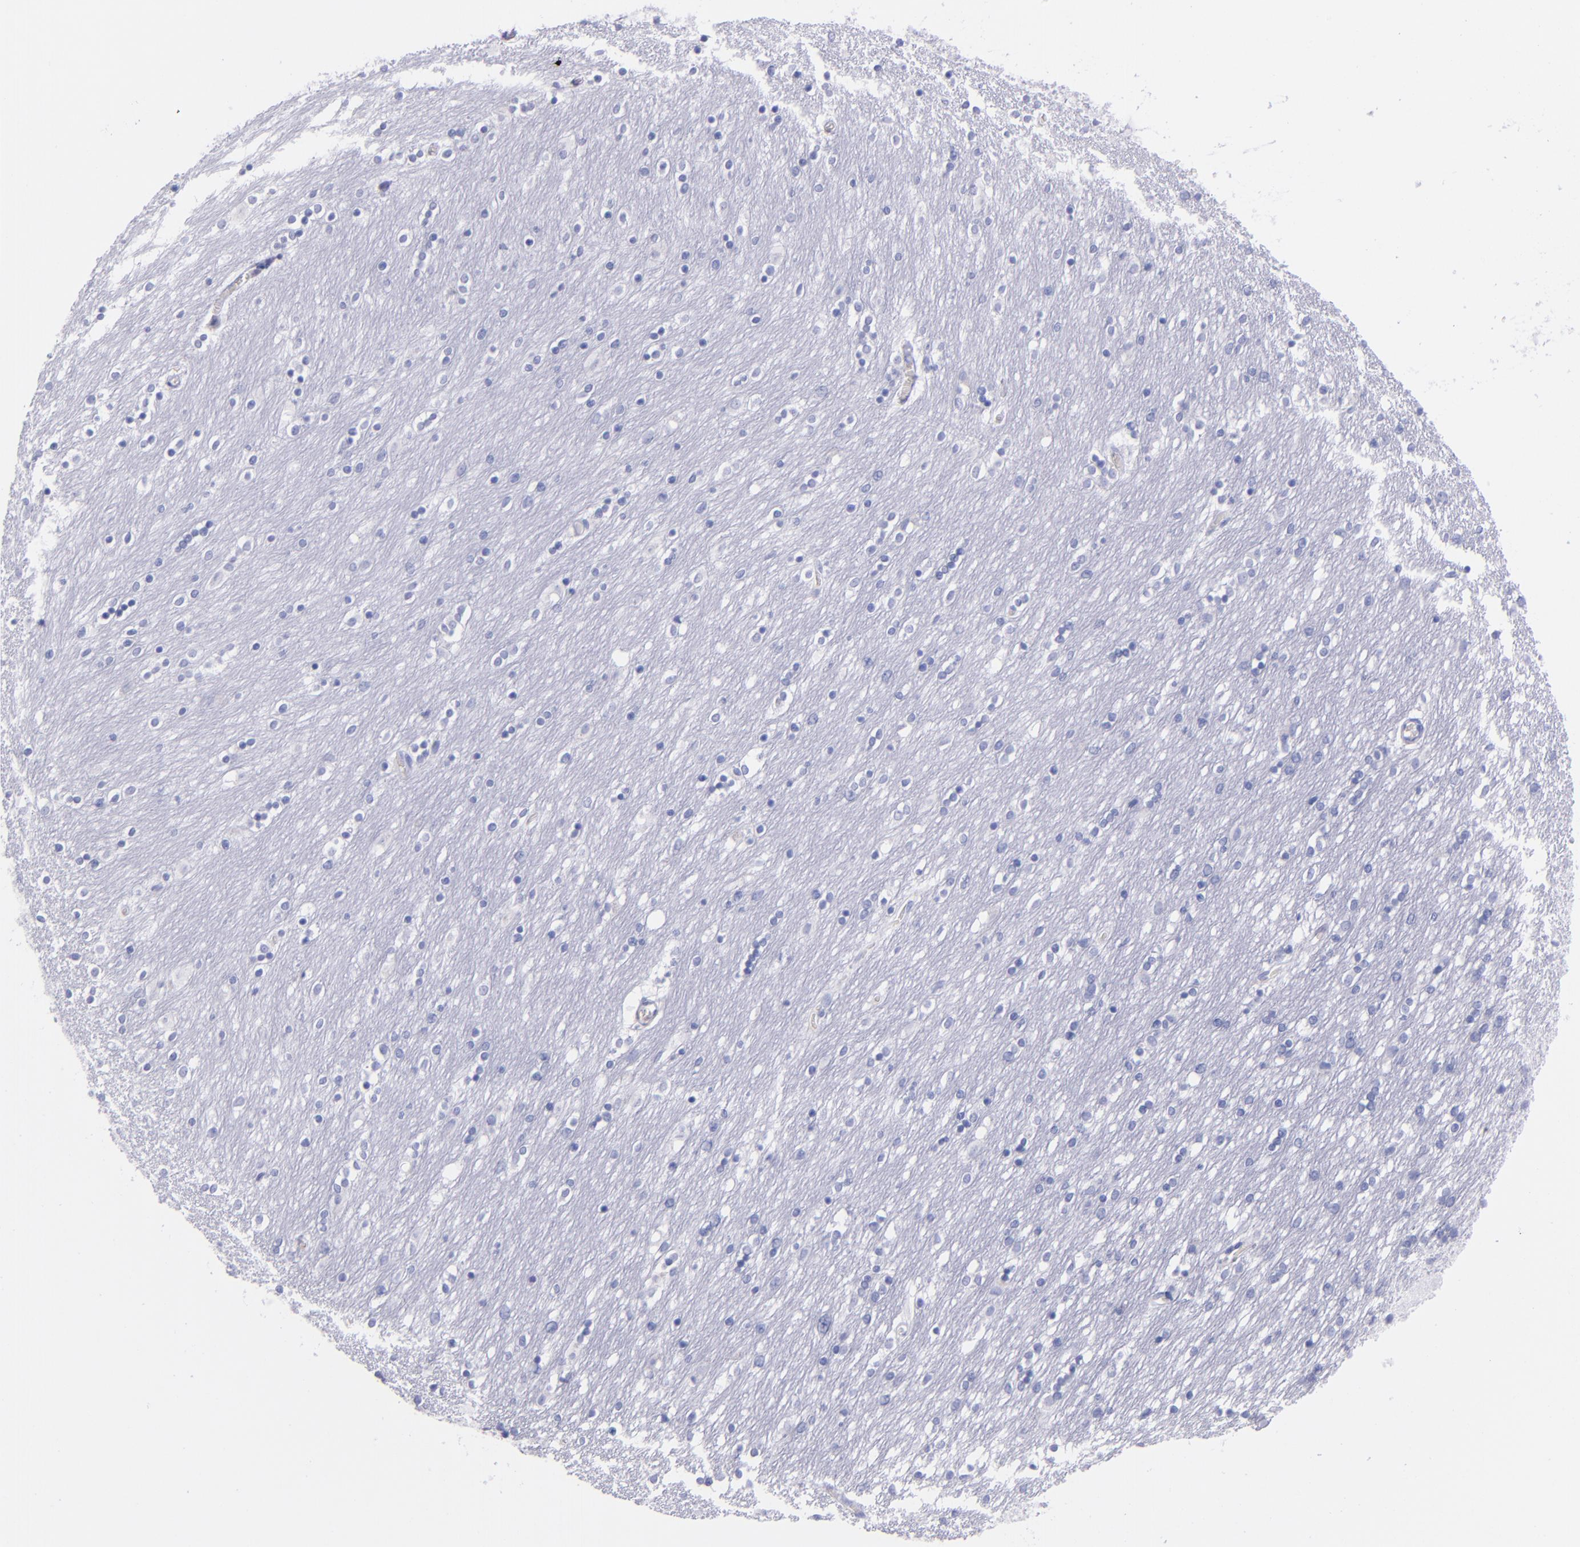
{"staining": {"intensity": "negative", "quantity": "none", "location": "none"}, "tissue": "caudate", "cell_type": "Glial cells", "image_type": "normal", "snomed": [{"axis": "morphology", "description": "Normal tissue, NOS"}, {"axis": "topography", "description": "Lateral ventricle wall"}], "caption": "Caudate was stained to show a protein in brown. There is no significant positivity in glial cells. Brightfield microscopy of immunohistochemistry stained with DAB (3,3'-diaminobenzidine) (brown) and hematoxylin (blue), captured at high magnification.", "gene": "CR1", "patient": {"sex": "female", "age": 54}}